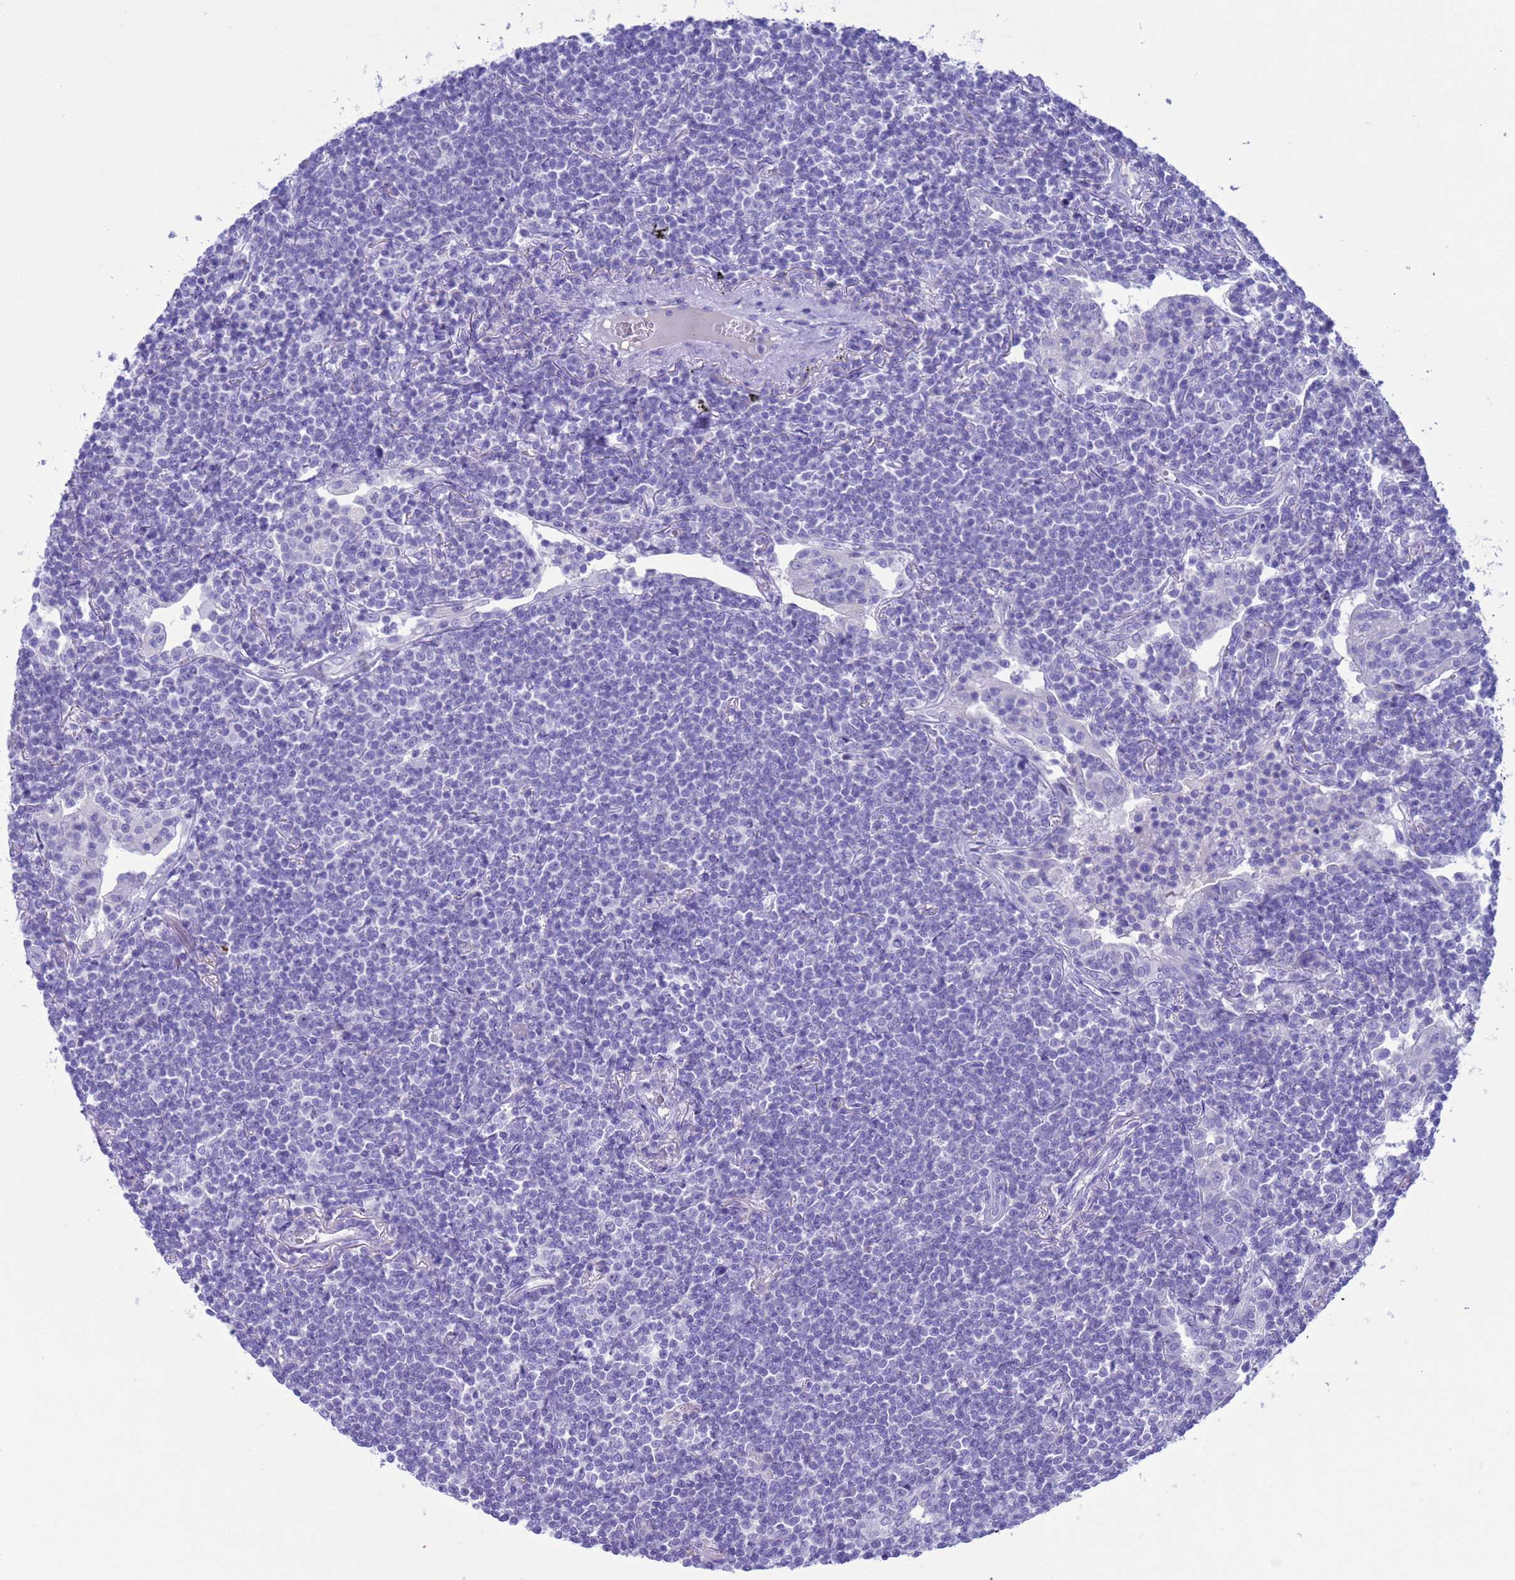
{"staining": {"intensity": "negative", "quantity": "none", "location": "none"}, "tissue": "lymphoma", "cell_type": "Tumor cells", "image_type": "cancer", "snomed": [{"axis": "morphology", "description": "Malignant lymphoma, non-Hodgkin's type, Low grade"}, {"axis": "topography", "description": "Lung"}], "caption": "IHC histopathology image of lymphoma stained for a protein (brown), which demonstrates no positivity in tumor cells.", "gene": "GSTM1", "patient": {"sex": "female", "age": 71}}